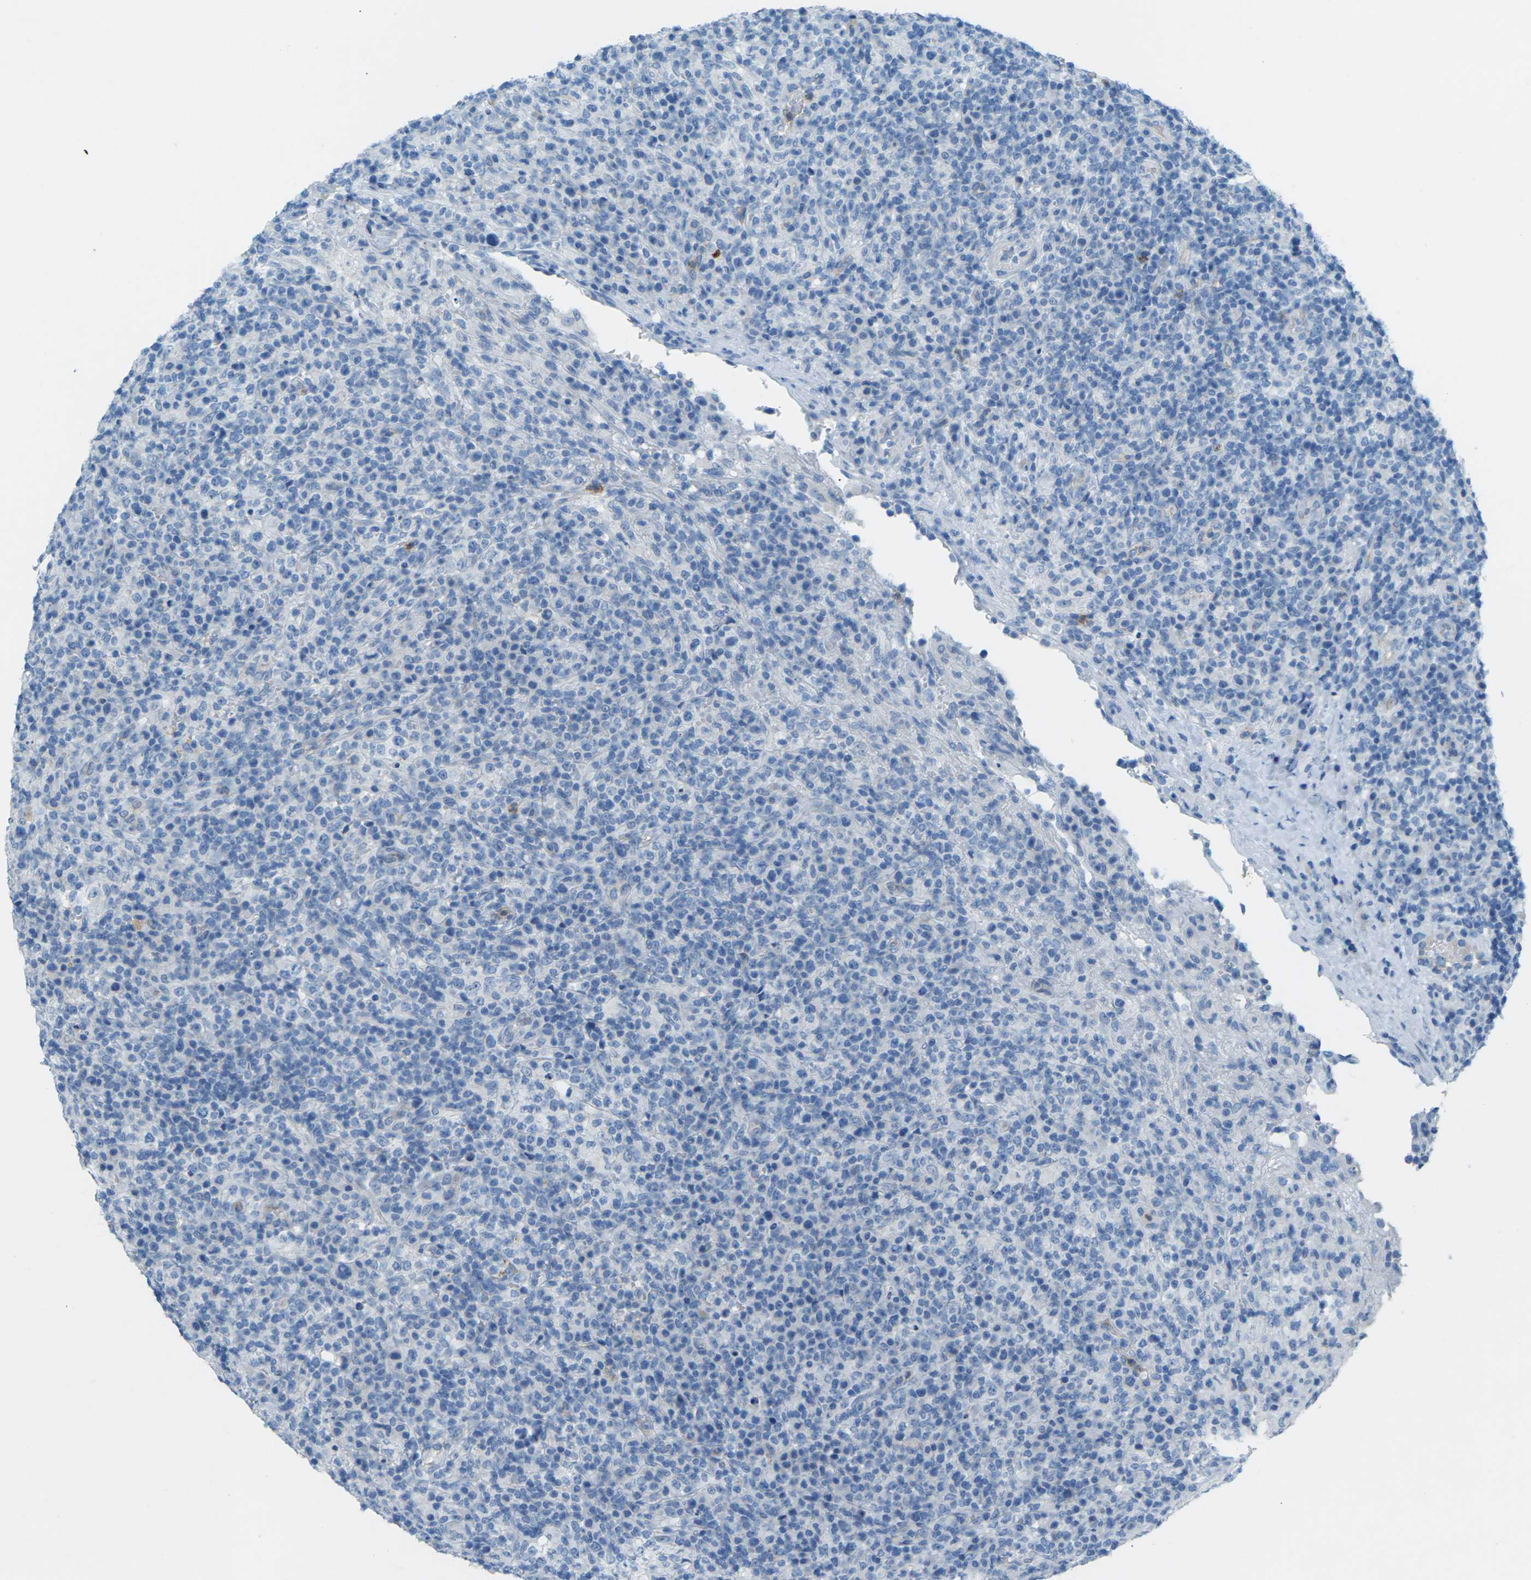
{"staining": {"intensity": "negative", "quantity": "none", "location": "none"}, "tissue": "lymphoma", "cell_type": "Tumor cells", "image_type": "cancer", "snomed": [{"axis": "morphology", "description": "Malignant lymphoma, non-Hodgkin's type, High grade"}, {"axis": "topography", "description": "Lymph node"}], "caption": "A photomicrograph of human high-grade malignant lymphoma, non-Hodgkin's type is negative for staining in tumor cells.", "gene": "CDH16", "patient": {"sex": "female", "age": 76}}